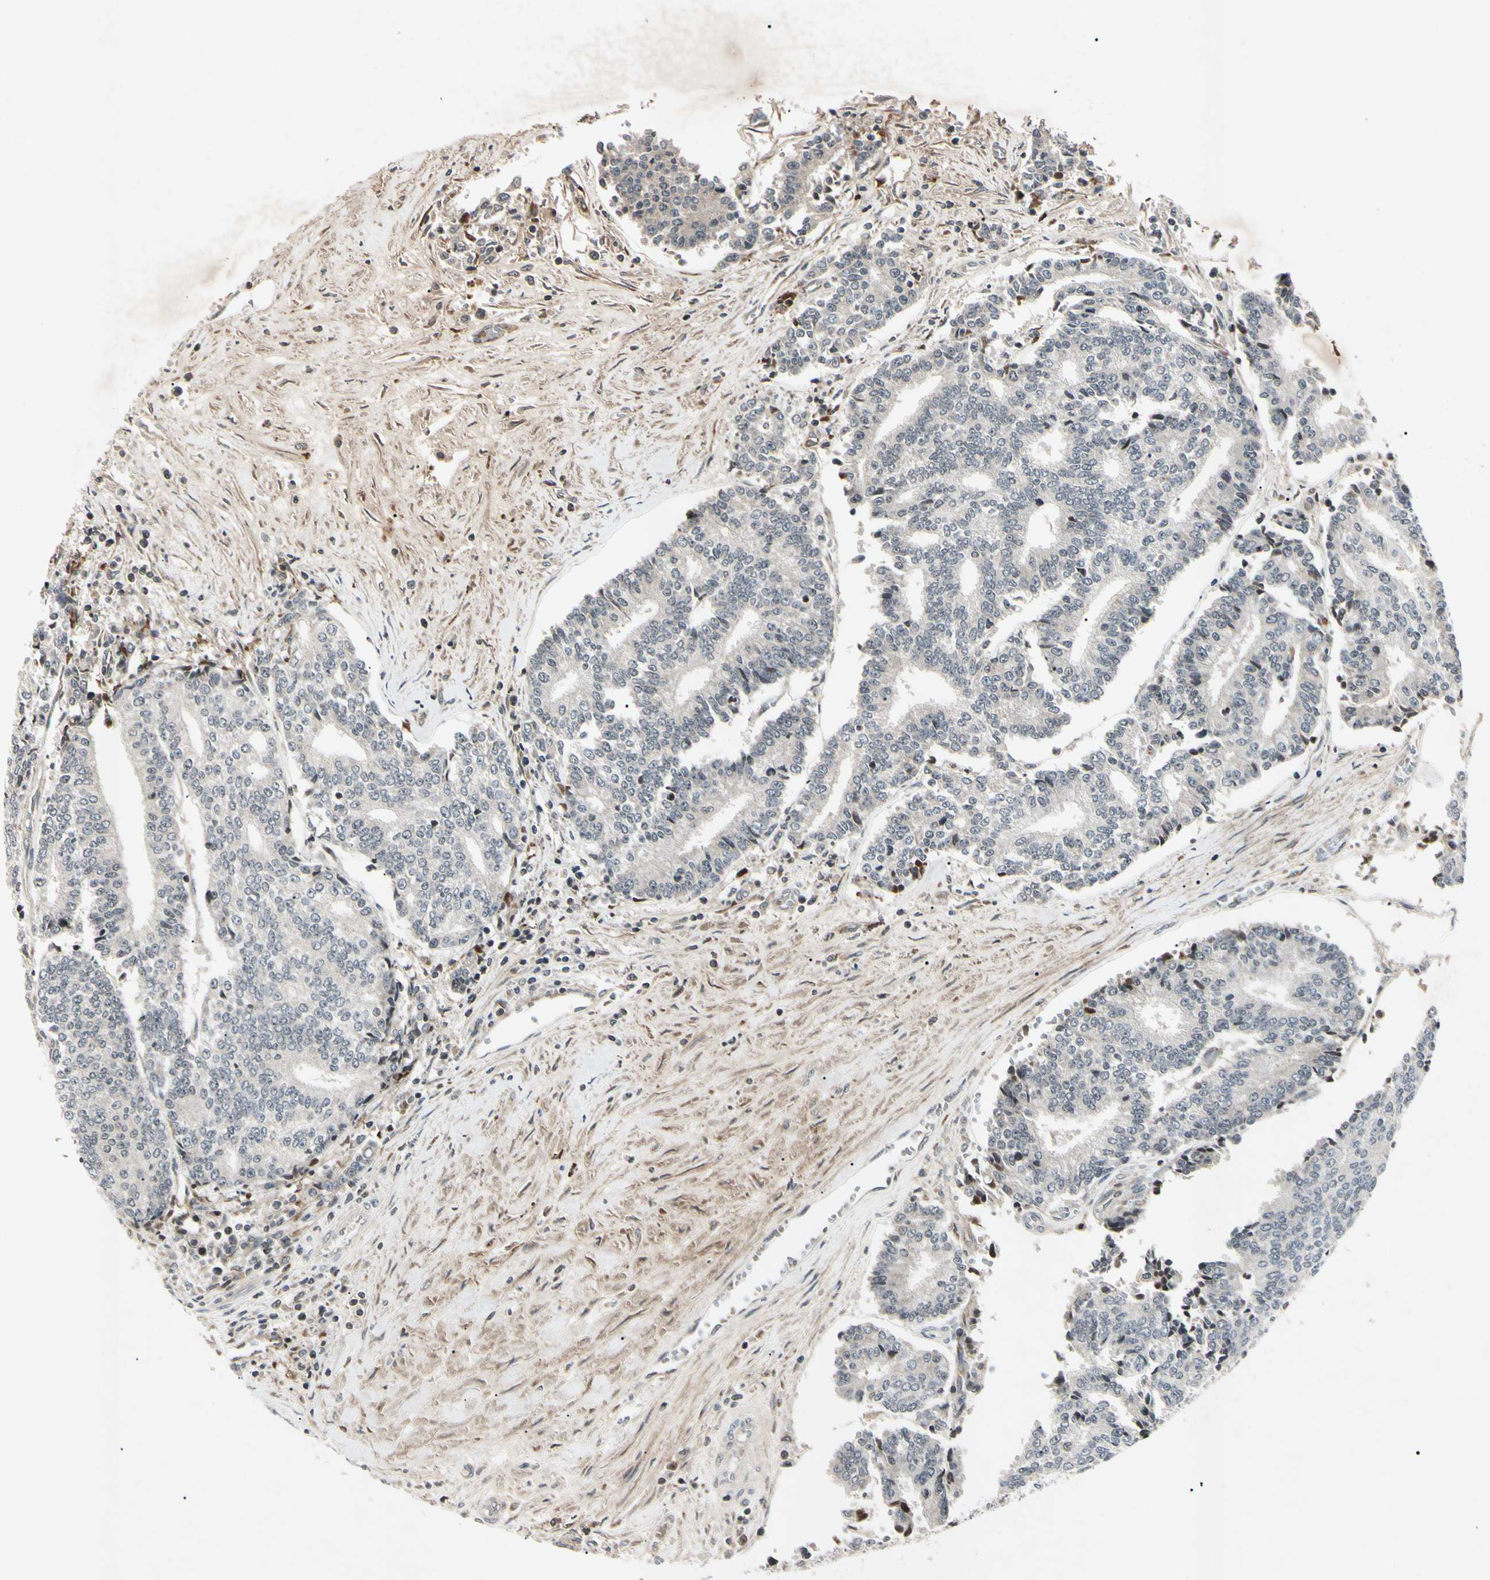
{"staining": {"intensity": "negative", "quantity": "none", "location": "none"}, "tissue": "prostate cancer", "cell_type": "Tumor cells", "image_type": "cancer", "snomed": [{"axis": "morphology", "description": "Normal tissue, NOS"}, {"axis": "morphology", "description": "Adenocarcinoma, High grade"}, {"axis": "topography", "description": "Prostate"}, {"axis": "topography", "description": "Seminal veicle"}], "caption": "An immunohistochemistry (IHC) micrograph of prostate cancer (adenocarcinoma (high-grade)) is shown. There is no staining in tumor cells of prostate cancer (adenocarcinoma (high-grade)).", "gene": "AEBP1", "patient": {"sex": "male", "age": 55}}